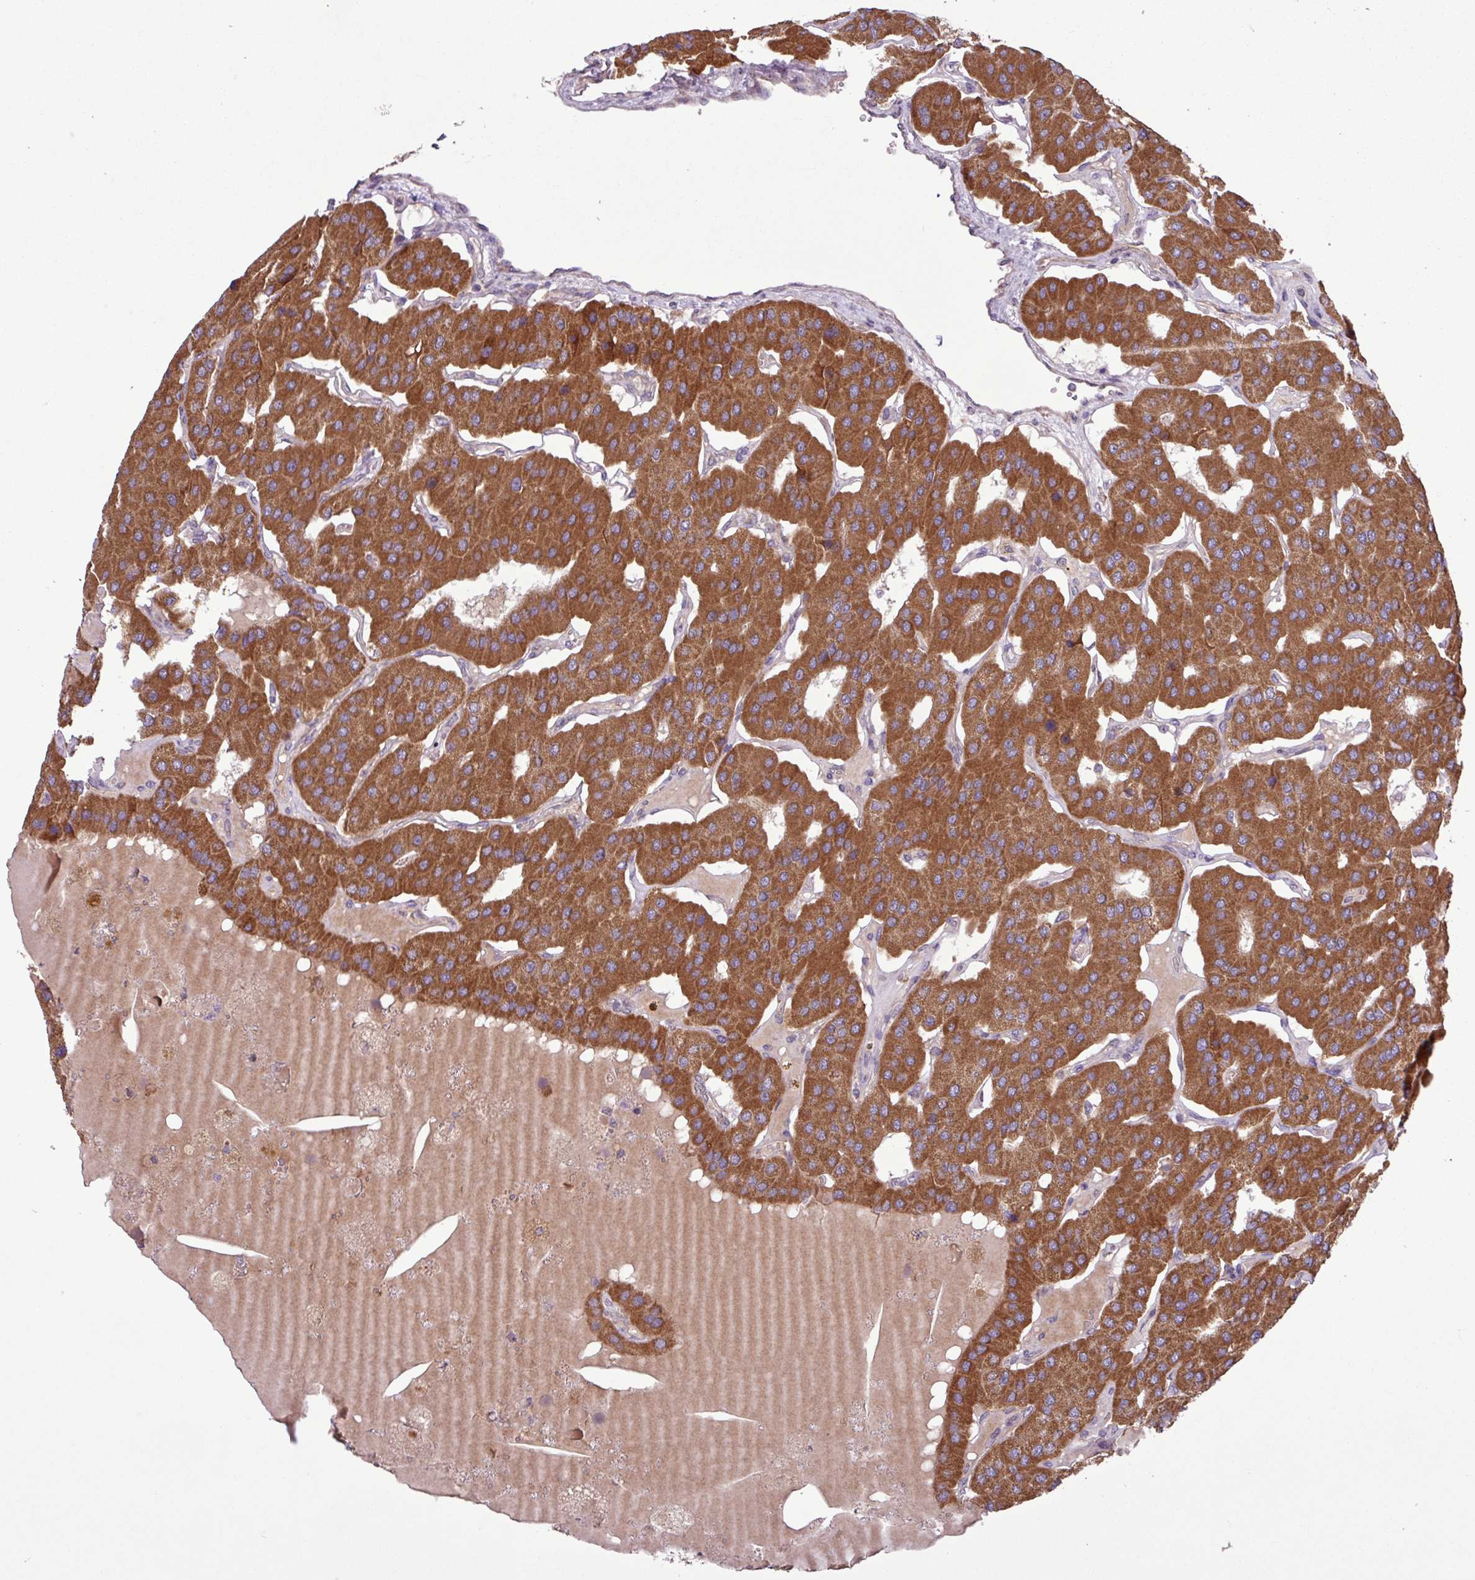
{"staining": {"intensity": "strong", "quantity": ">75%", "location": "cytoplasmic/membranous"}, "tissue": "parathyroid gland", "cell_type": "Glandular cells", "image_type": "normal", "snomed": [{"axis": "morphology", "description": "Normal tissue, NOS"}, {"axis": "morphology", "description": "Adenoma, NOS"}, {"axis": "topography", "description": "Parathyroid gland"}], "caption": "There is high levels of strong cytoplasmic/membranous positivity in glandular cells of normal parathyroid gland, as demonstrated by immunohistochemical staining (brown color).", "gene": "TIMM10B", "patient": {"sex": "female", "age": 86}}